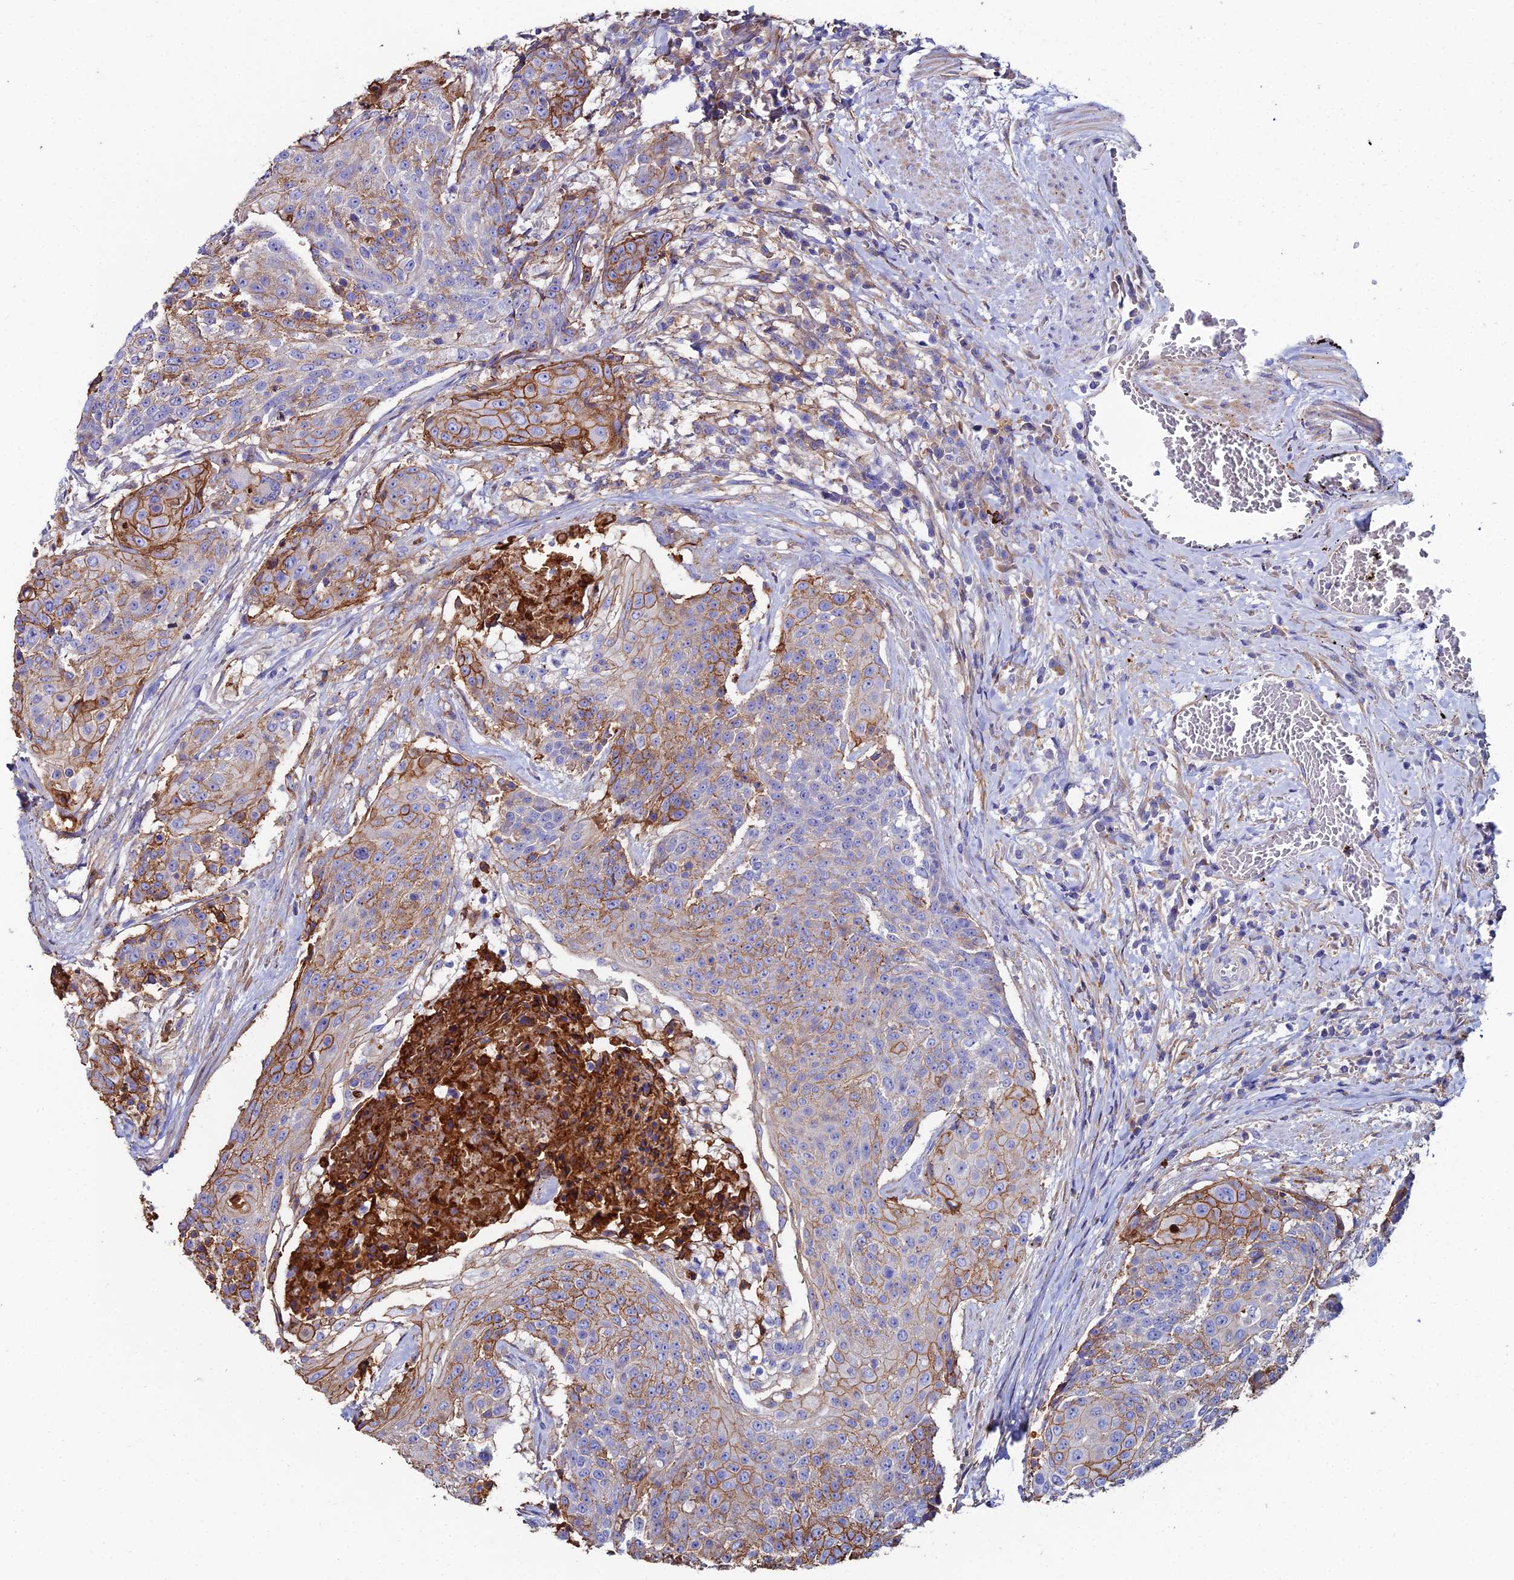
{"staining": {"intensity": "moderate", "quantity": "25%-75%", "location": "cytoplasmic/membranous"}, "tissue": "urothelial cancer", "cell_type": "Tumor cells", "image_type": "cancer", "snomed": [{"axis": "morphology", "description": "Urothelial carcinoma, High grade"}, {"axis": "topography", "description": "Urinary bladder"}], "caption": "Immunohistochemical staining of urothelial cancer reveals moderate cytoplasmic/membranous protein positivity in about 25%-75% of tumor cells. (Stains: DAB (3,3'-diaminobenzidine) in brown, nuclei in blue, Microscopy: brightfield microscopy at high magnification).", "gene": "C6", "patient": {"sex": "female", "age": 63}}